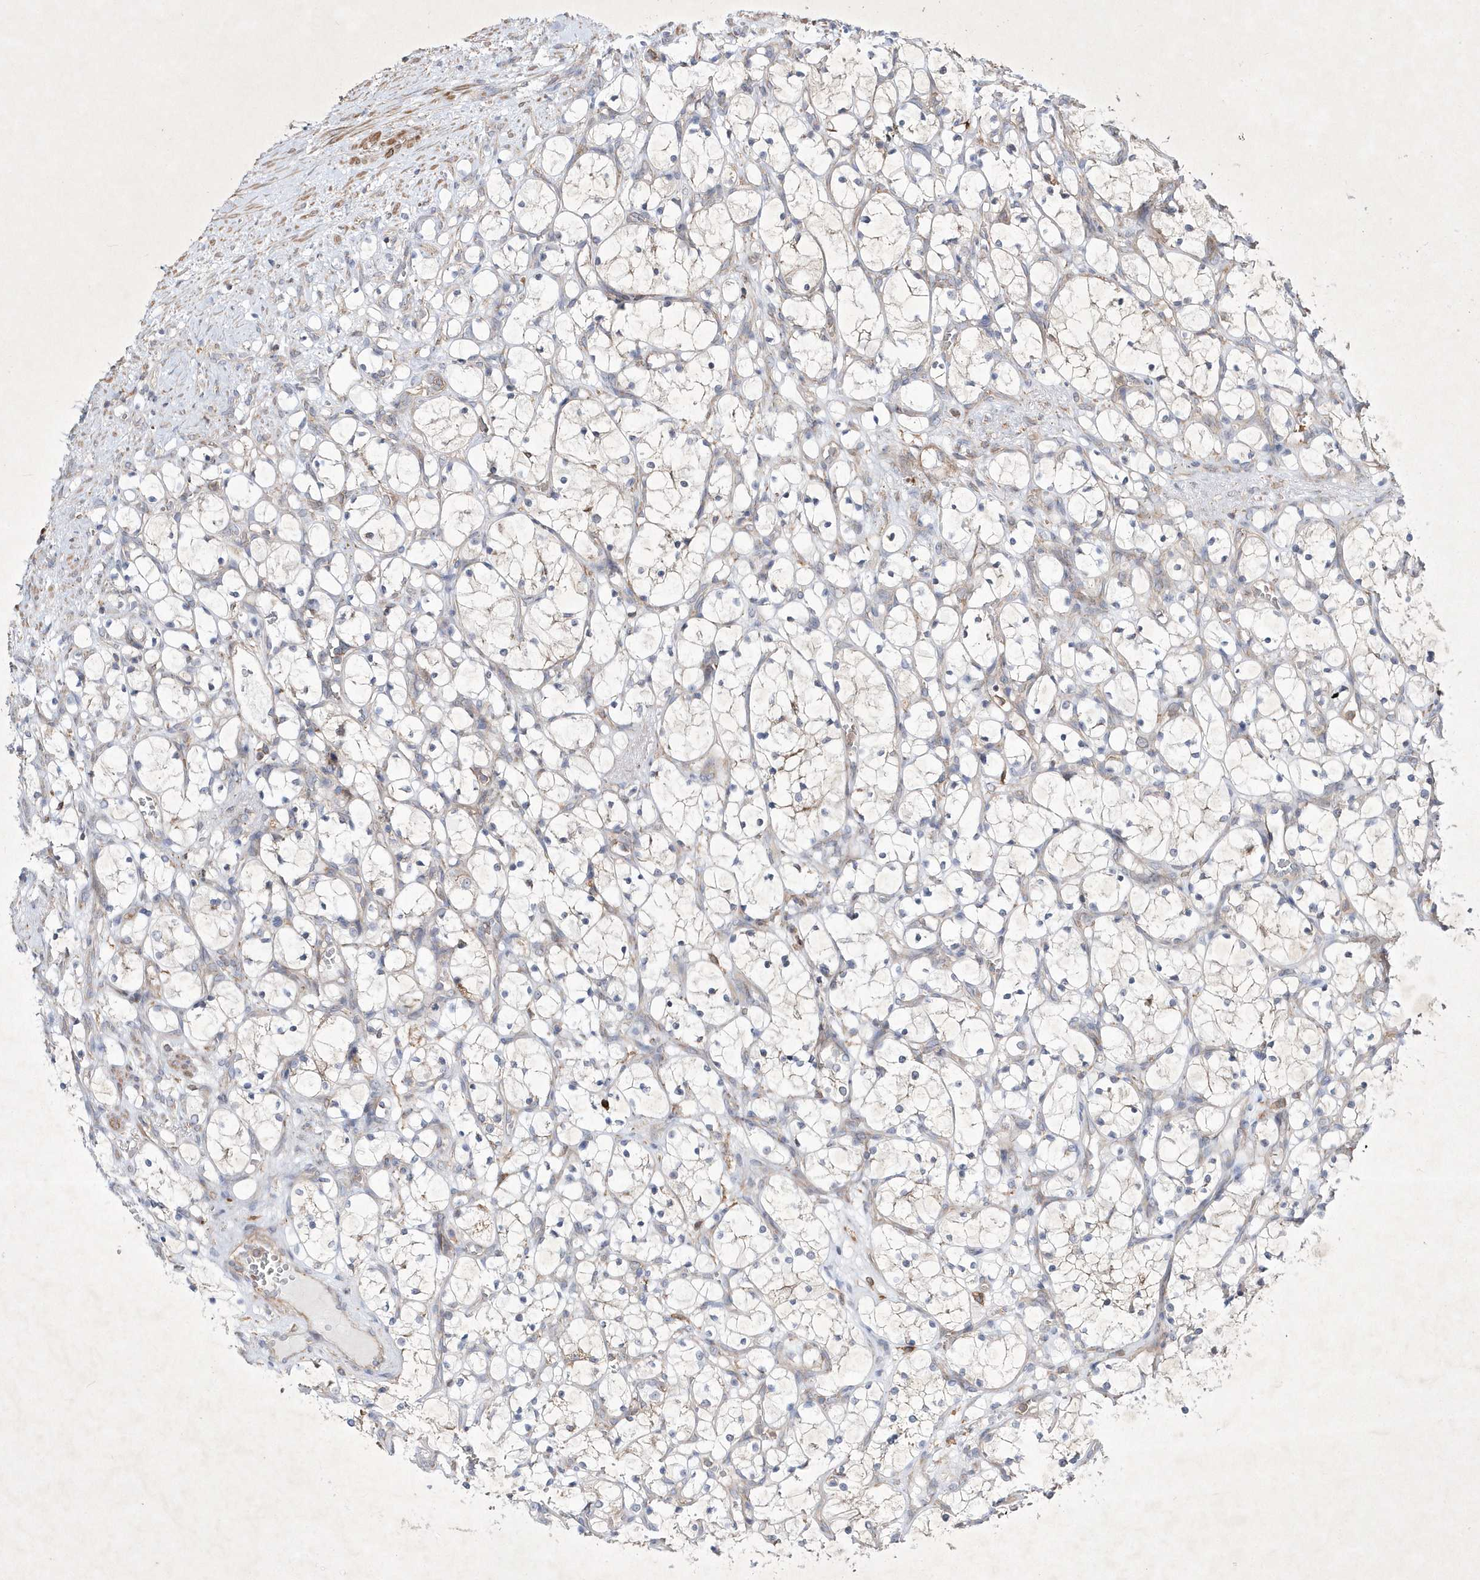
{"staining": {"intensity": "weak", "quantity": "<25%", "location": "cytoplasmic/membranous"}, "tissue": "renal cancer", "cell_type": "Tumor cells", "image_type": "cancer", "snomed": [{"axis": "morphology", "description": "Adenocarcinoma, NOS"}, {"axis": "topography", "description": "Kidney"}], "caption": "Histopathology image shows no significant protein positivity in tumor cells of renal cancer. Nuclei are stained in blue.", "gene": "OPA1", "patient": {"sex": "female", "age": 69}}